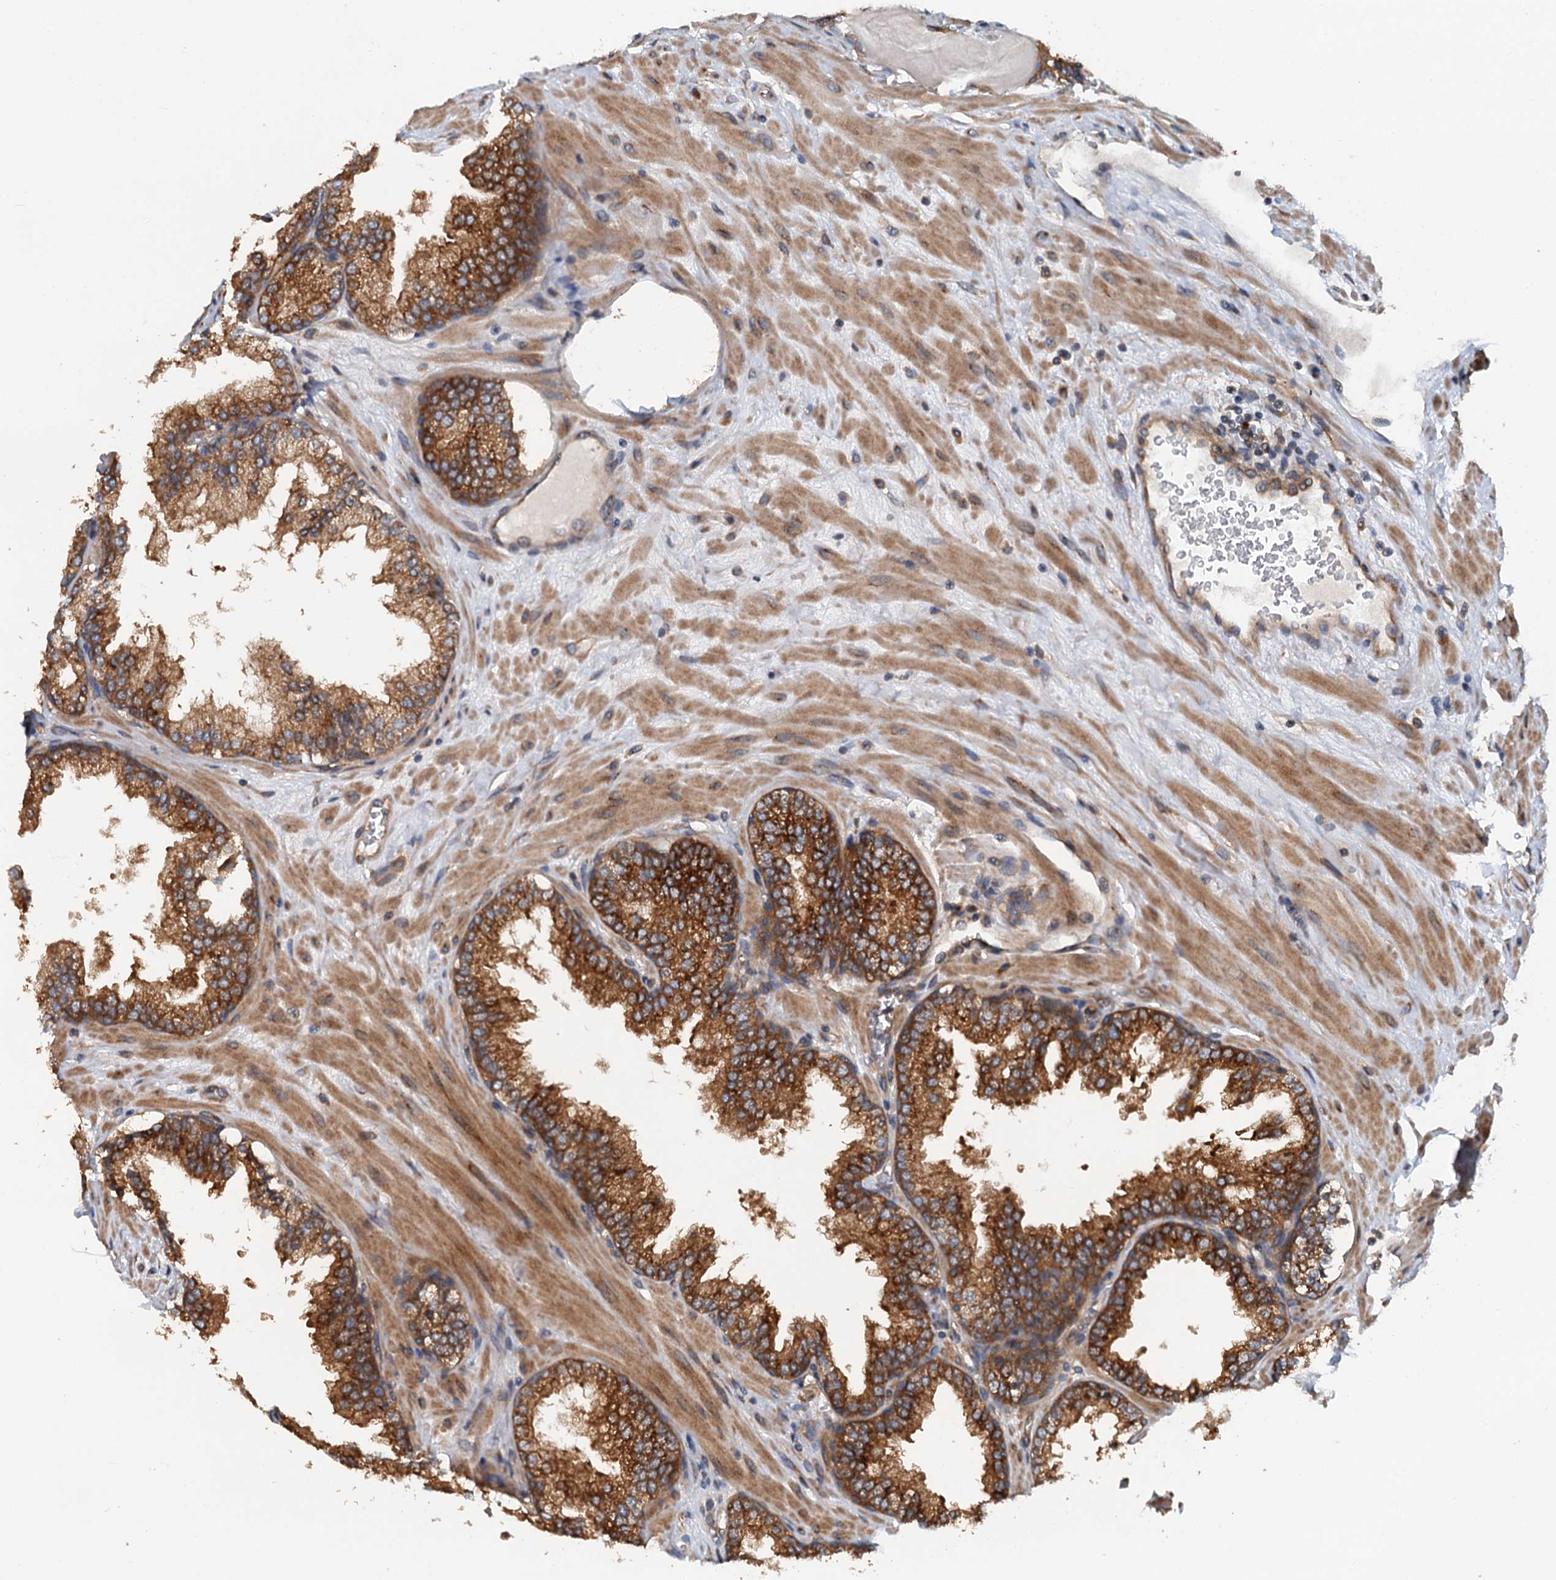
{"staining": {"intensity": "strong", "quantity": ">75%", "location": "cytoplasmic/membranous"}, "tissue": "prostate", "cell_type": "Glandular cells", "image_type": "normal", "snomed": [{"axis": "morphology", "description": "Normal tissue, NOS"}, {"axis": "topography", "description": "Prostate"}], "caption": "This photomicrograph displays normal prostate stained with immunohistochemistry to label a protein in brown. The cytoplasmic/membranous of glandular cells show strong positivity for the protein. Nuclei are counter-stained blue.", "gene": "COG3", "patient": {"sex": "male", "age": 51}}